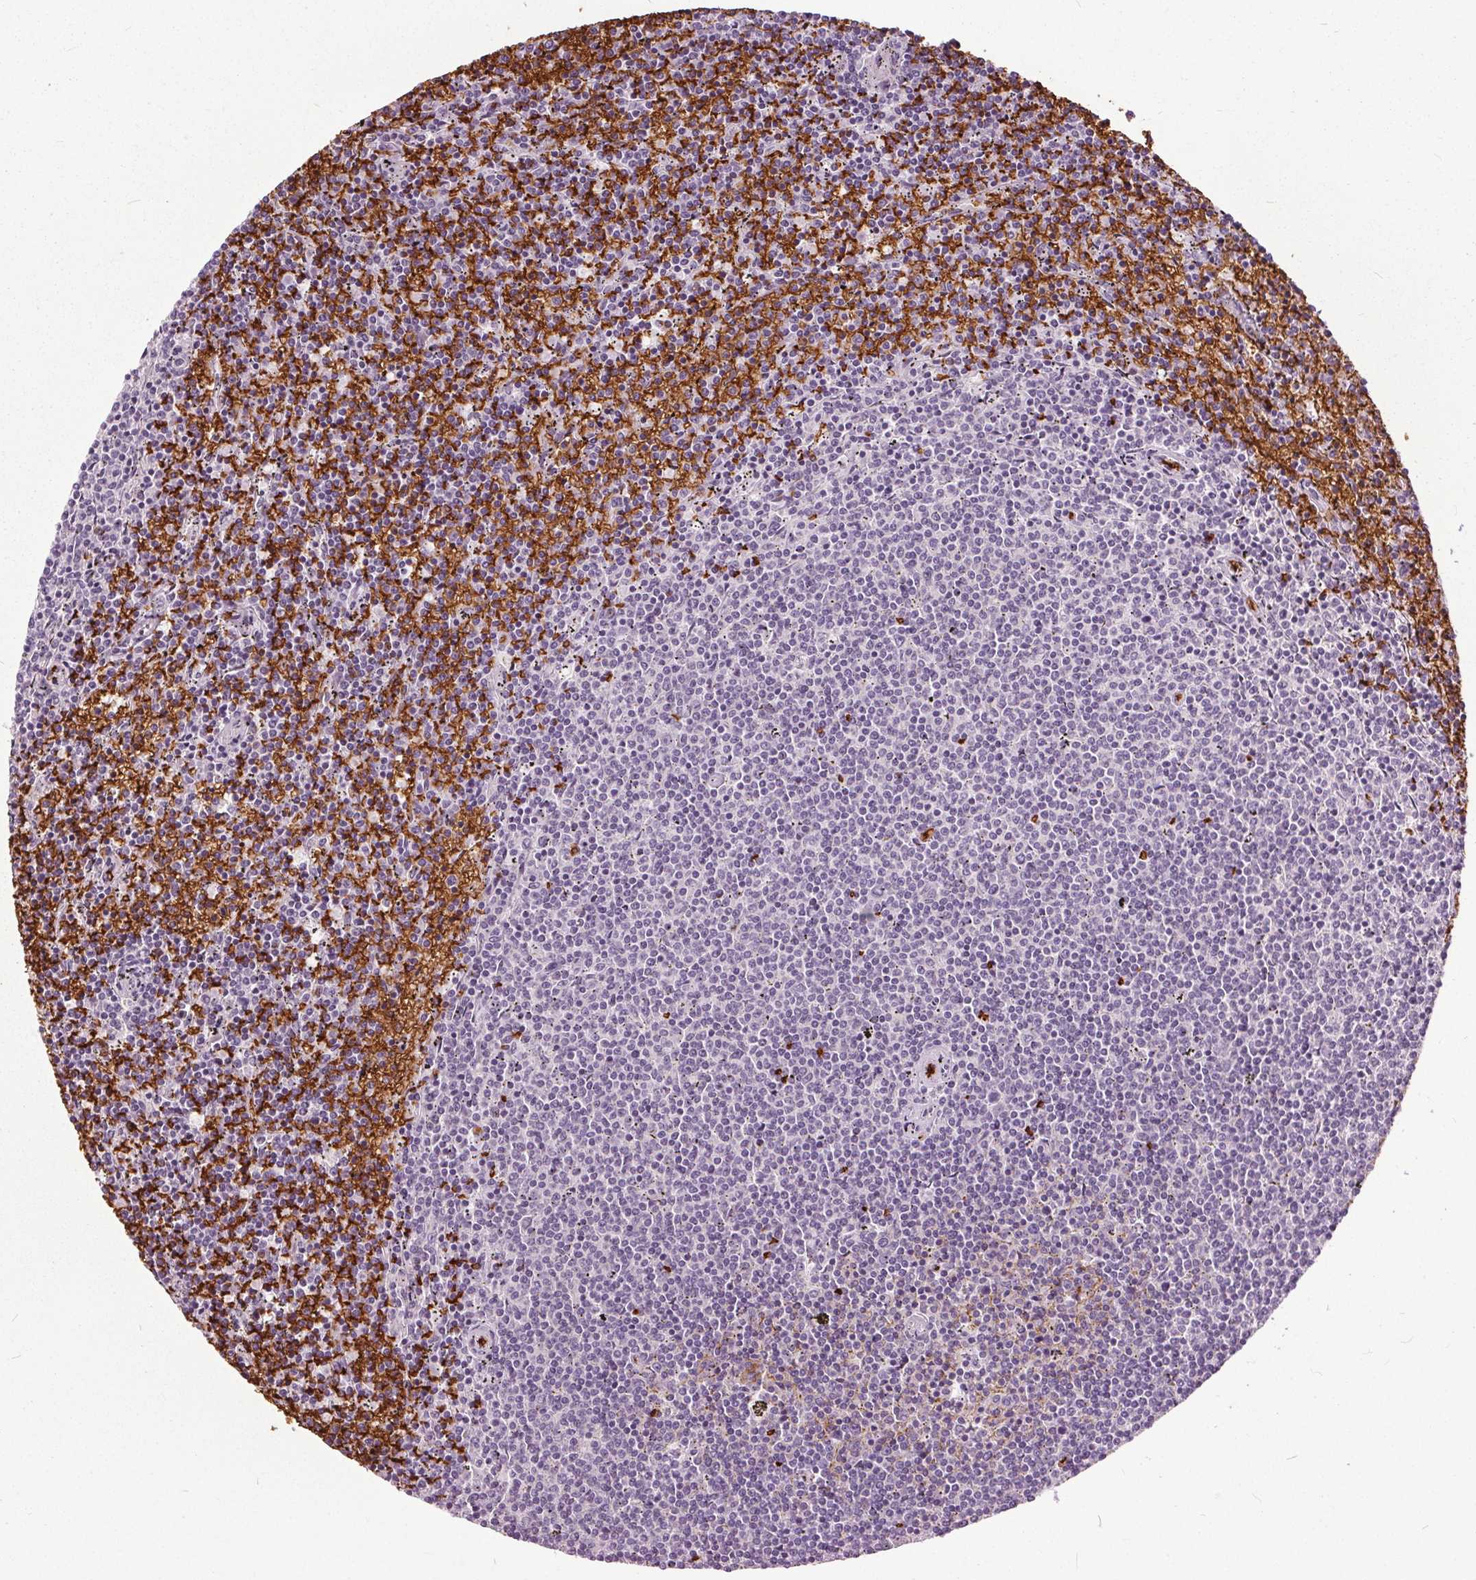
{"staining": {"intensity": "negative", "quantity": "none", "location": "none"}, "tissue": "lymphoma", "cell_type": "Tumor cells", "image_type": "cancer", "snomed": [{"axis": "morphology", "description": "Malignant lymphoma, non-Hodgkin's type, Low grade"}, {"axis": "topography", "description": "Spleen"}], "caption": "High magnification brightfield microscopy of lymphoma stained with DAB (brown) and counterstained with hematoxylin (blue): tumor cells show no significant staining.", "gene": "SLC4A1", "patient": {"sex": "female", "age": 50}}